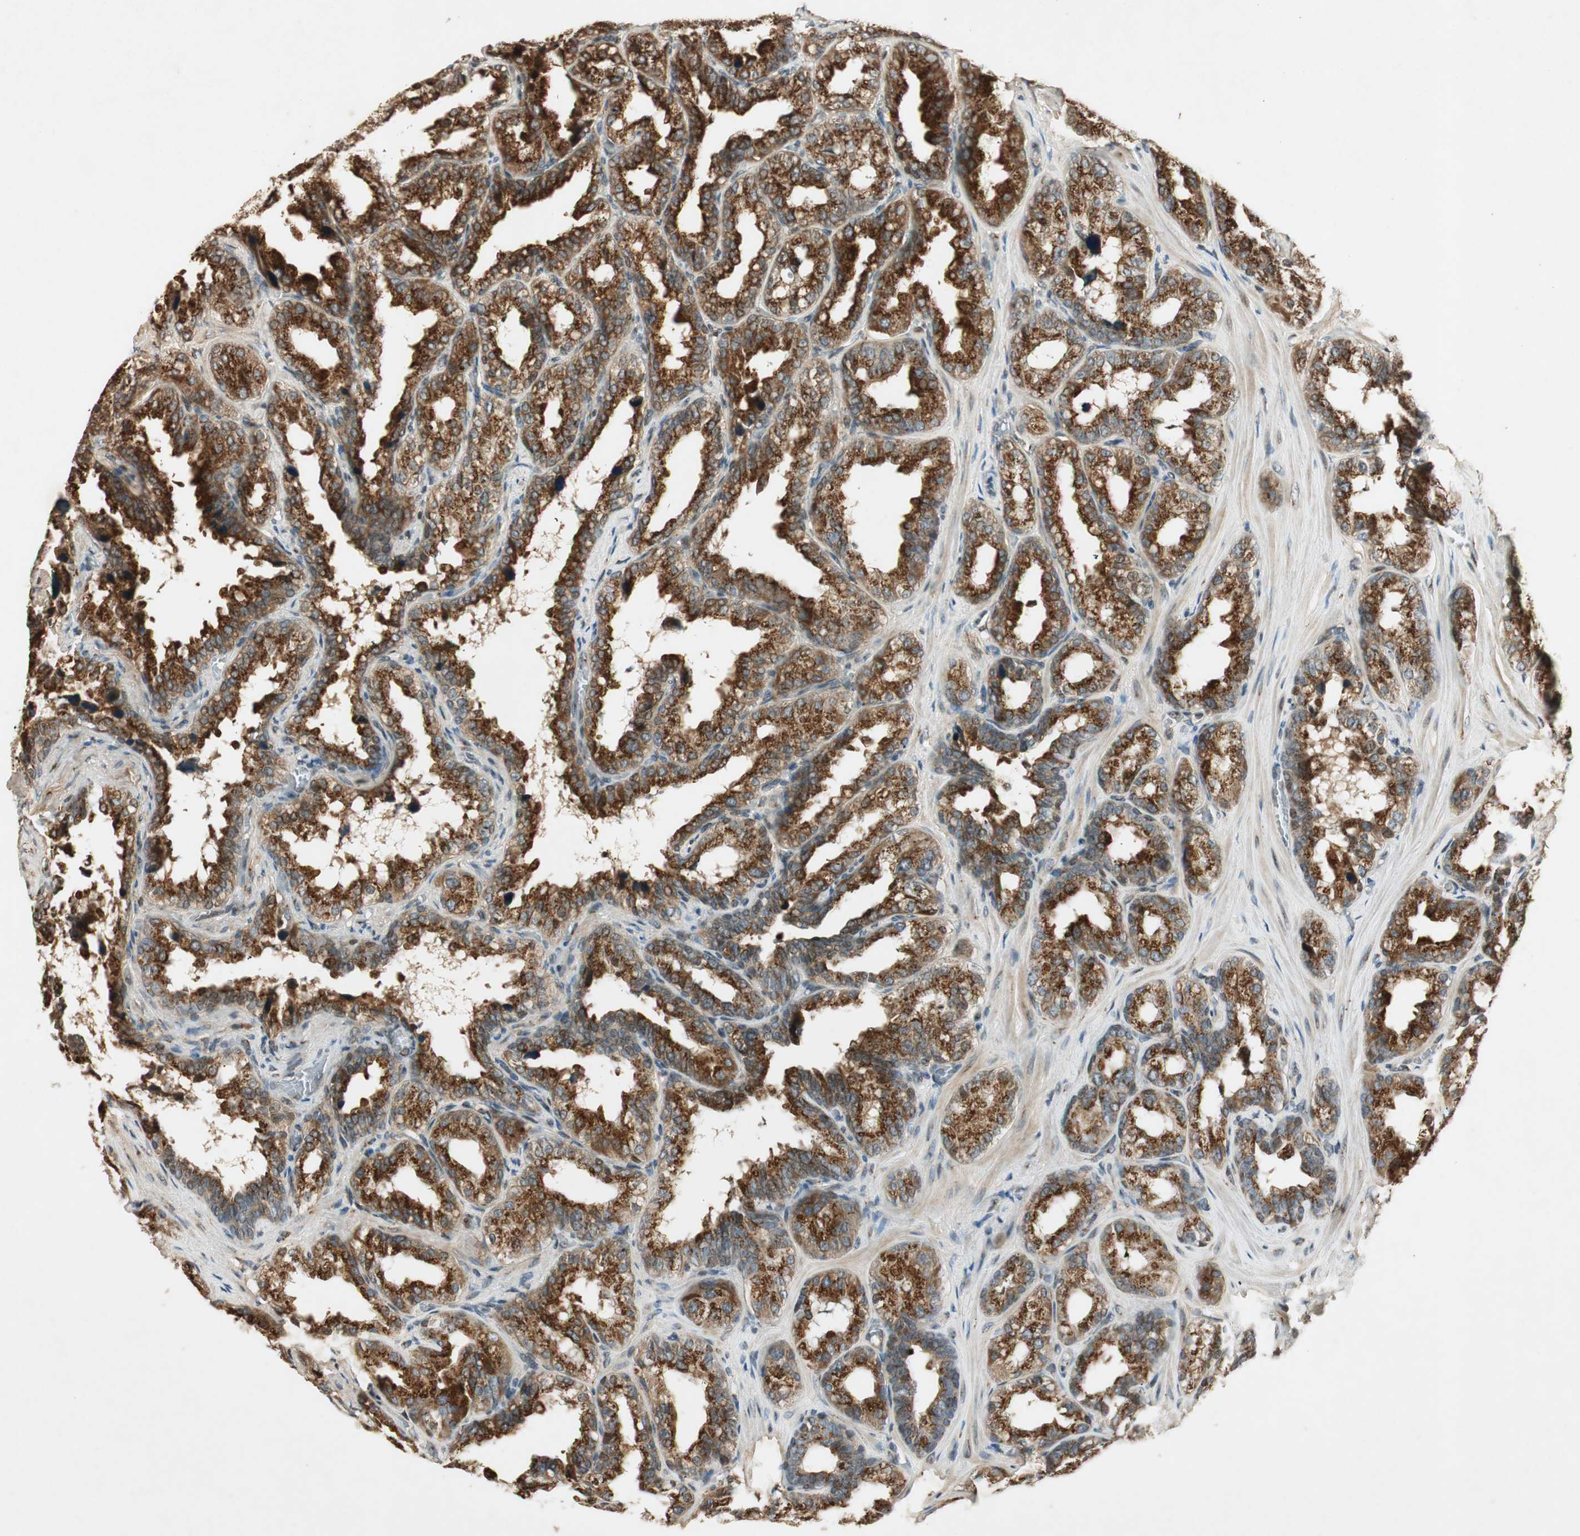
{"staining": {"intensity": "moderate", "quantity": ">75%", "location": "cytoplasmic/membranous"}, "tissue": "seminal vesicle", "cell_type": "Glandular cells", "image_type": "normal", "snomed": [{"axis": "morphology", "description": "Normal tissue, NOS"}, {"axis": "topography", "description": "Prostate"}, {"axis": "topography", "description": "Seminal veicle"}], "caption": "This is an image of immunohistochemistry staining of normal seminal vesicle, which shows moderate staining in the cytoplasmic/membranous of glandular cells.", "gene": "NEO1", "patient": {"sex": "male", "age": 51}}